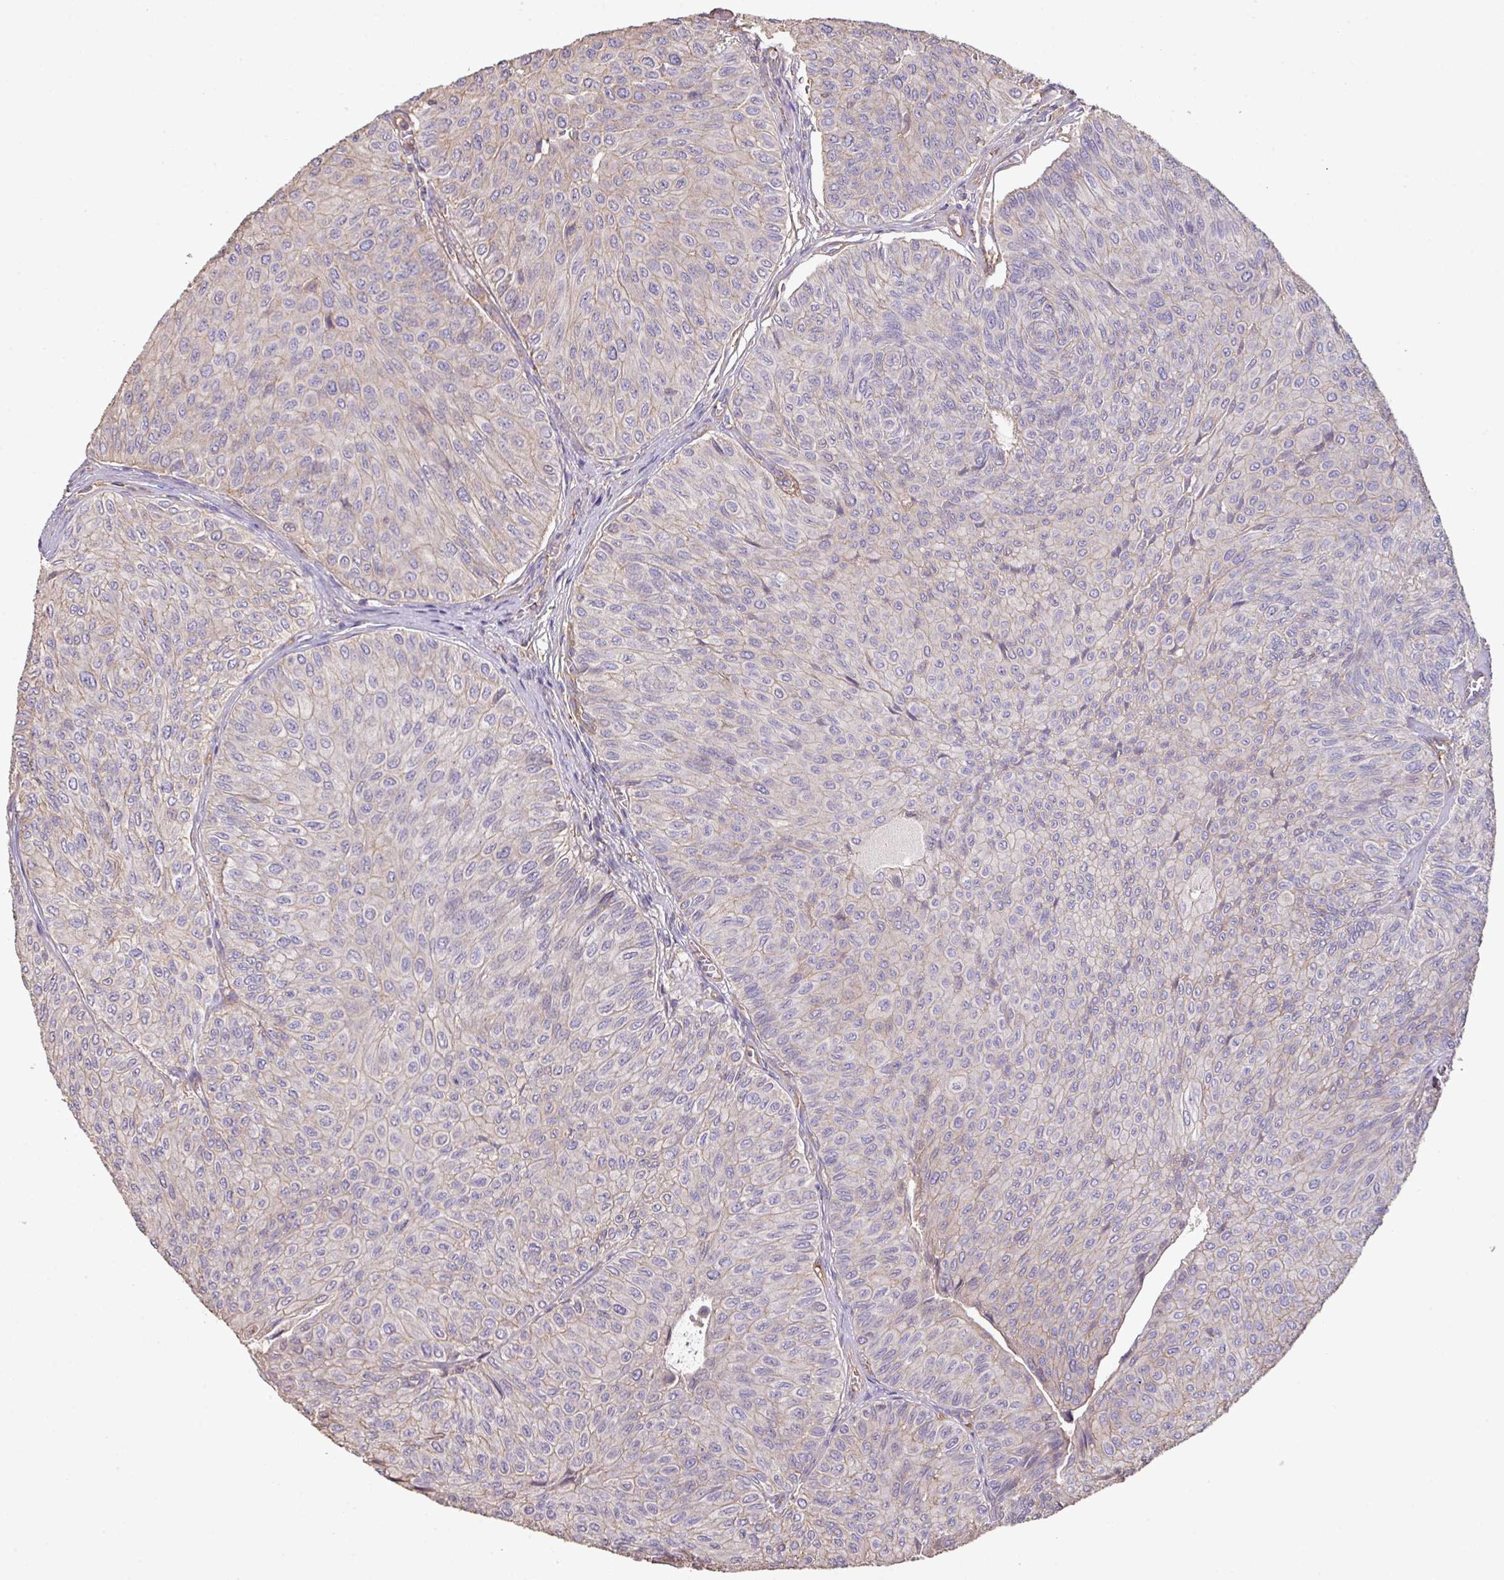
{"staining": {"intensity": "weak", "quantity": "25%-75%", "location": "cytoplasmic/membranous"}, "tissue": "urothelial cancer", "cell_type": "Tumor cells", "image_type": "cancer", "snomed": [{"axis": "morphology", "description": "Urothelial carcinoma, NOS"}, {"axis": "topography", "description": "Urinary bladder"}], "caption": "Human urothelial cancer stained with a protein marker demonstrates weak staining in tumor cells.", "gene": "CALML4", "patient": {"sex": "male", "age": 59}}